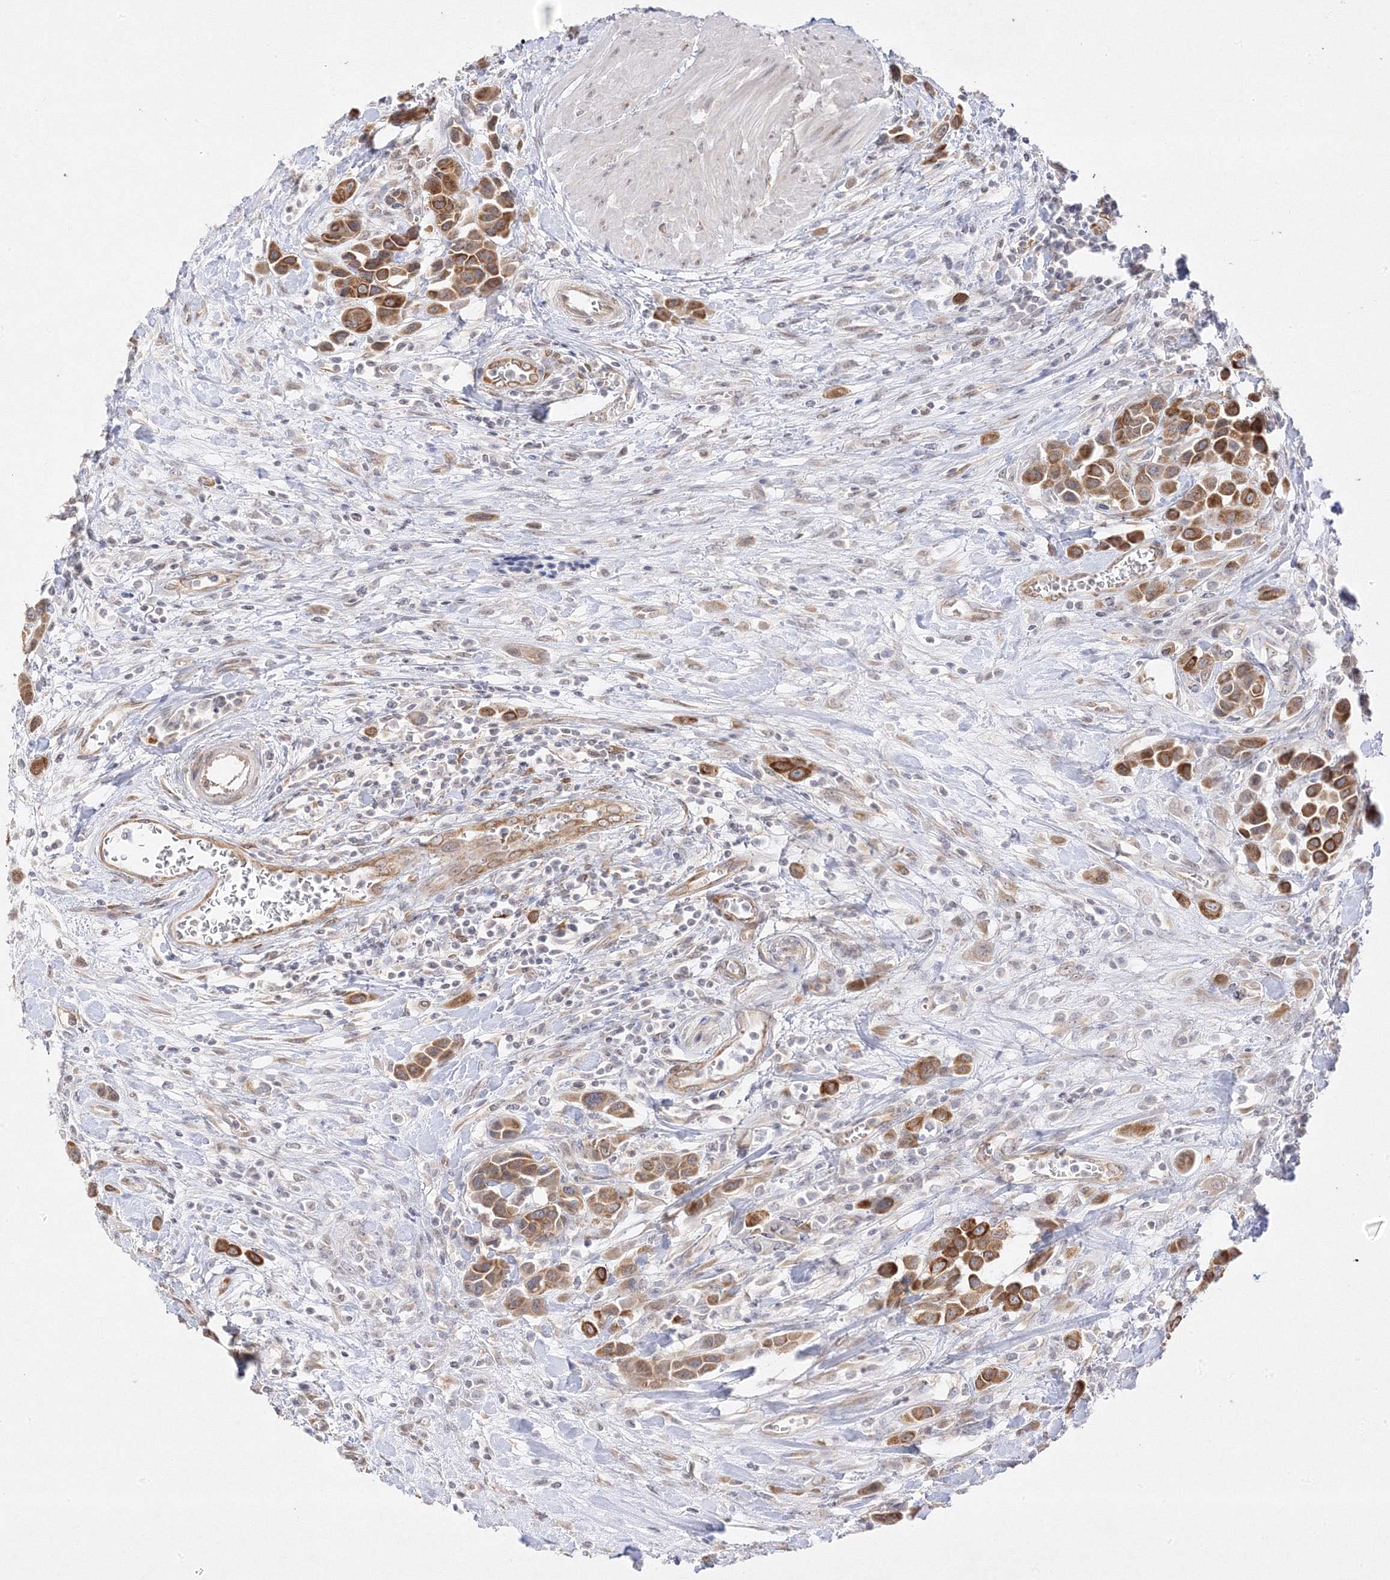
{"staining": {"intensity": "strong", "quantity": ">75%", "location": "cytoplasmic/membranous"}, "tissue": "urothelial cancer", "cell_type": "Tumor cells", "image_type": "cancer", "snomed": [{"axis": "morphology", "description": "Urothelial carcinoma, High grade"}, {"axis": "topography", "description": "Urinary bladder"}], "caption": "Immunohistochemical staining of high-grade urothelial carcinoma exhibits high levels of strong cytoplasmic/membranous staining in about >75% of tumor cells.", "gene": "C2CD2", "patient": {"sex": "male", "age": 50}}